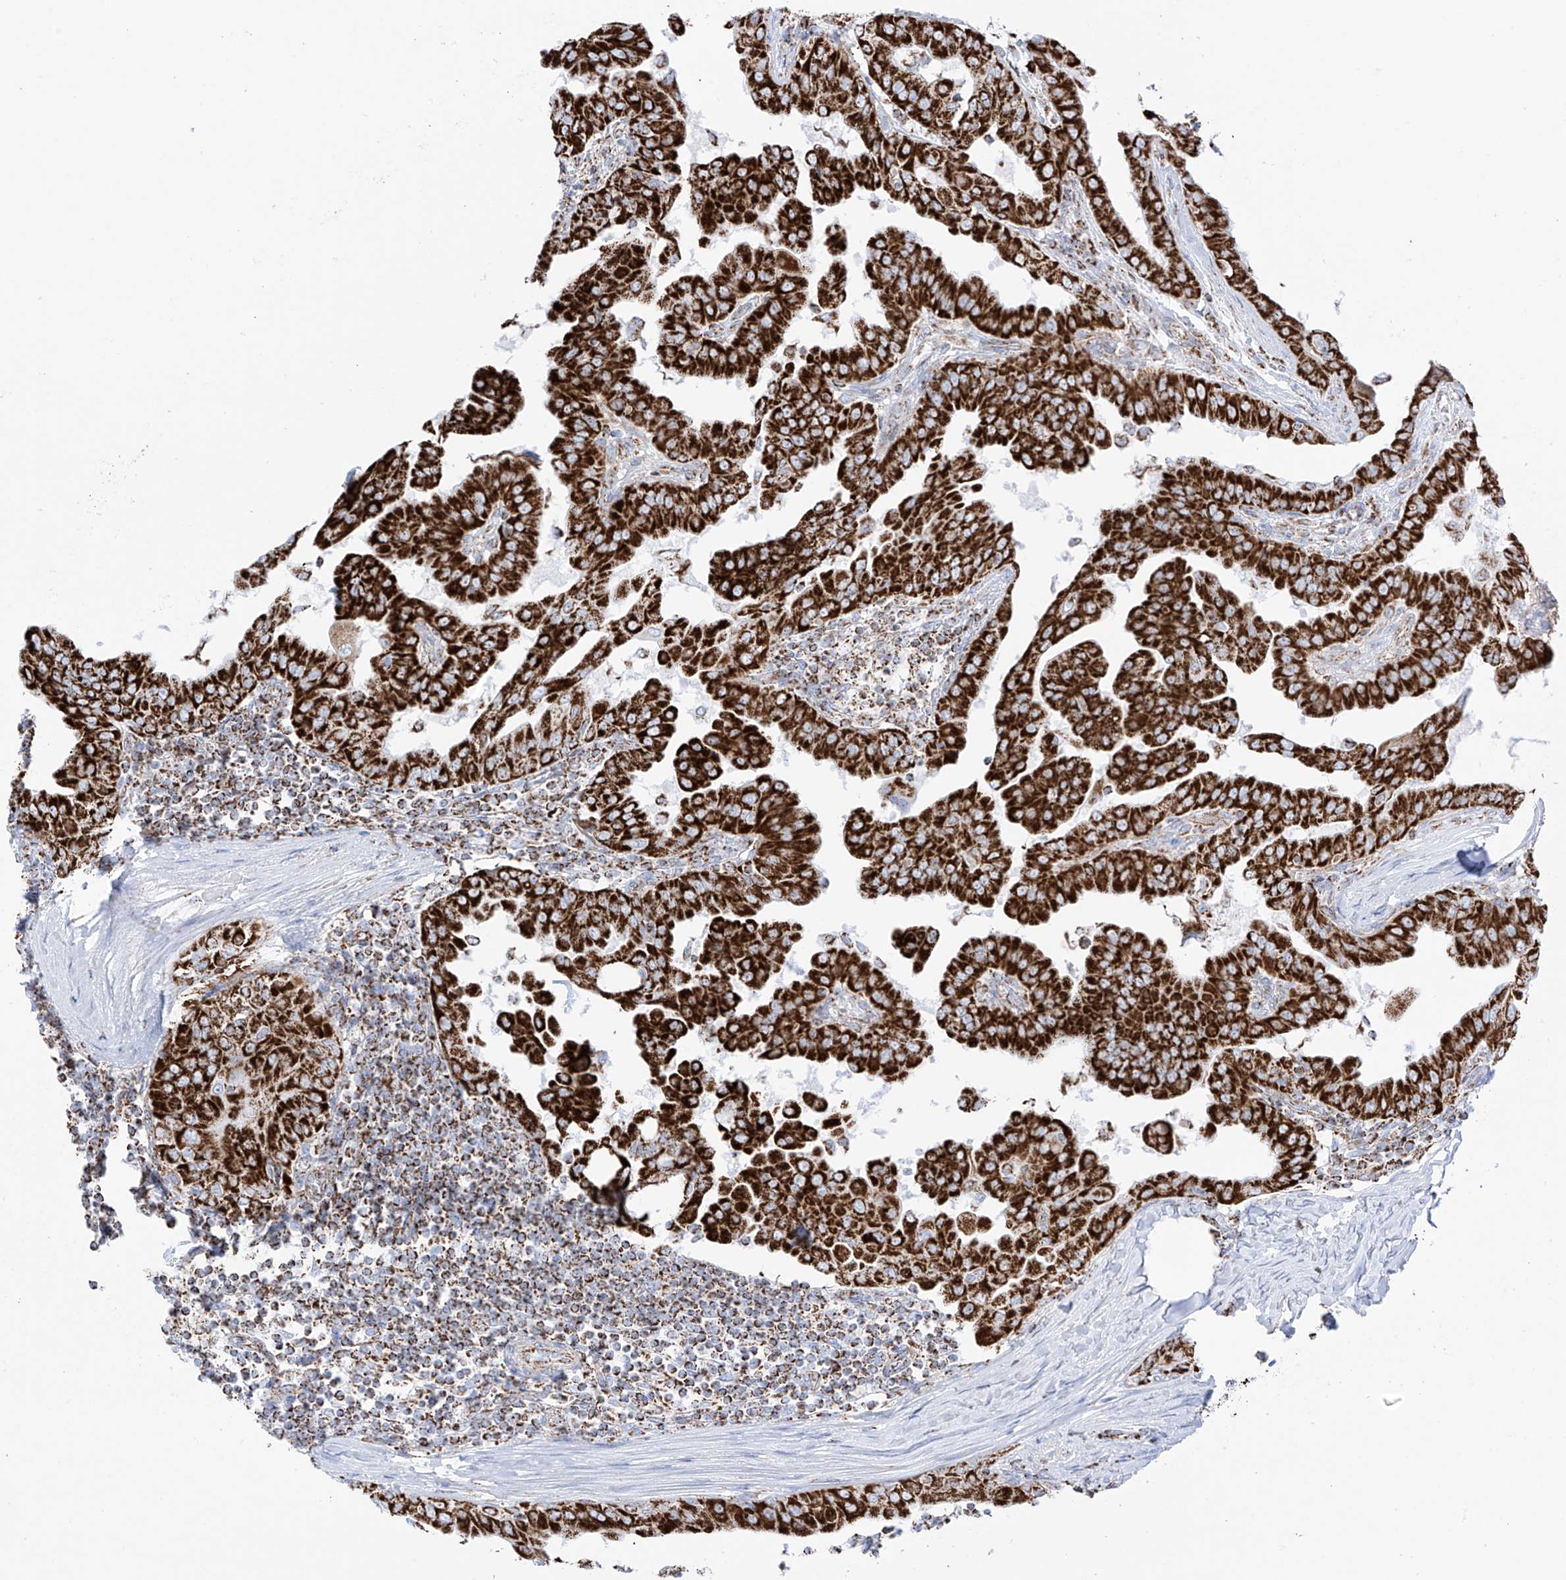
{"staining": {"intensity": "strong", "quantity": ">75%", "location": "cytoplasmic/membranous"}, "tissue": "thyroid cancer", "cell_type": "Tumor cells", "image_type": "cancer", "snomed": [{"axis": "morphology", "description": "Papillary adenocarcinoma, NOS"}, {"axis": "topography", "description": "Thyroid gland"}], "caption": "The immunohistochemical stain labels strong cytoplasmic/membranous staining in tumor cells of thyroid cancer (papillary adenocarcinoma) tissue.", "gene": "XKR3", "patient": {"sex": "male", "age": 33}}